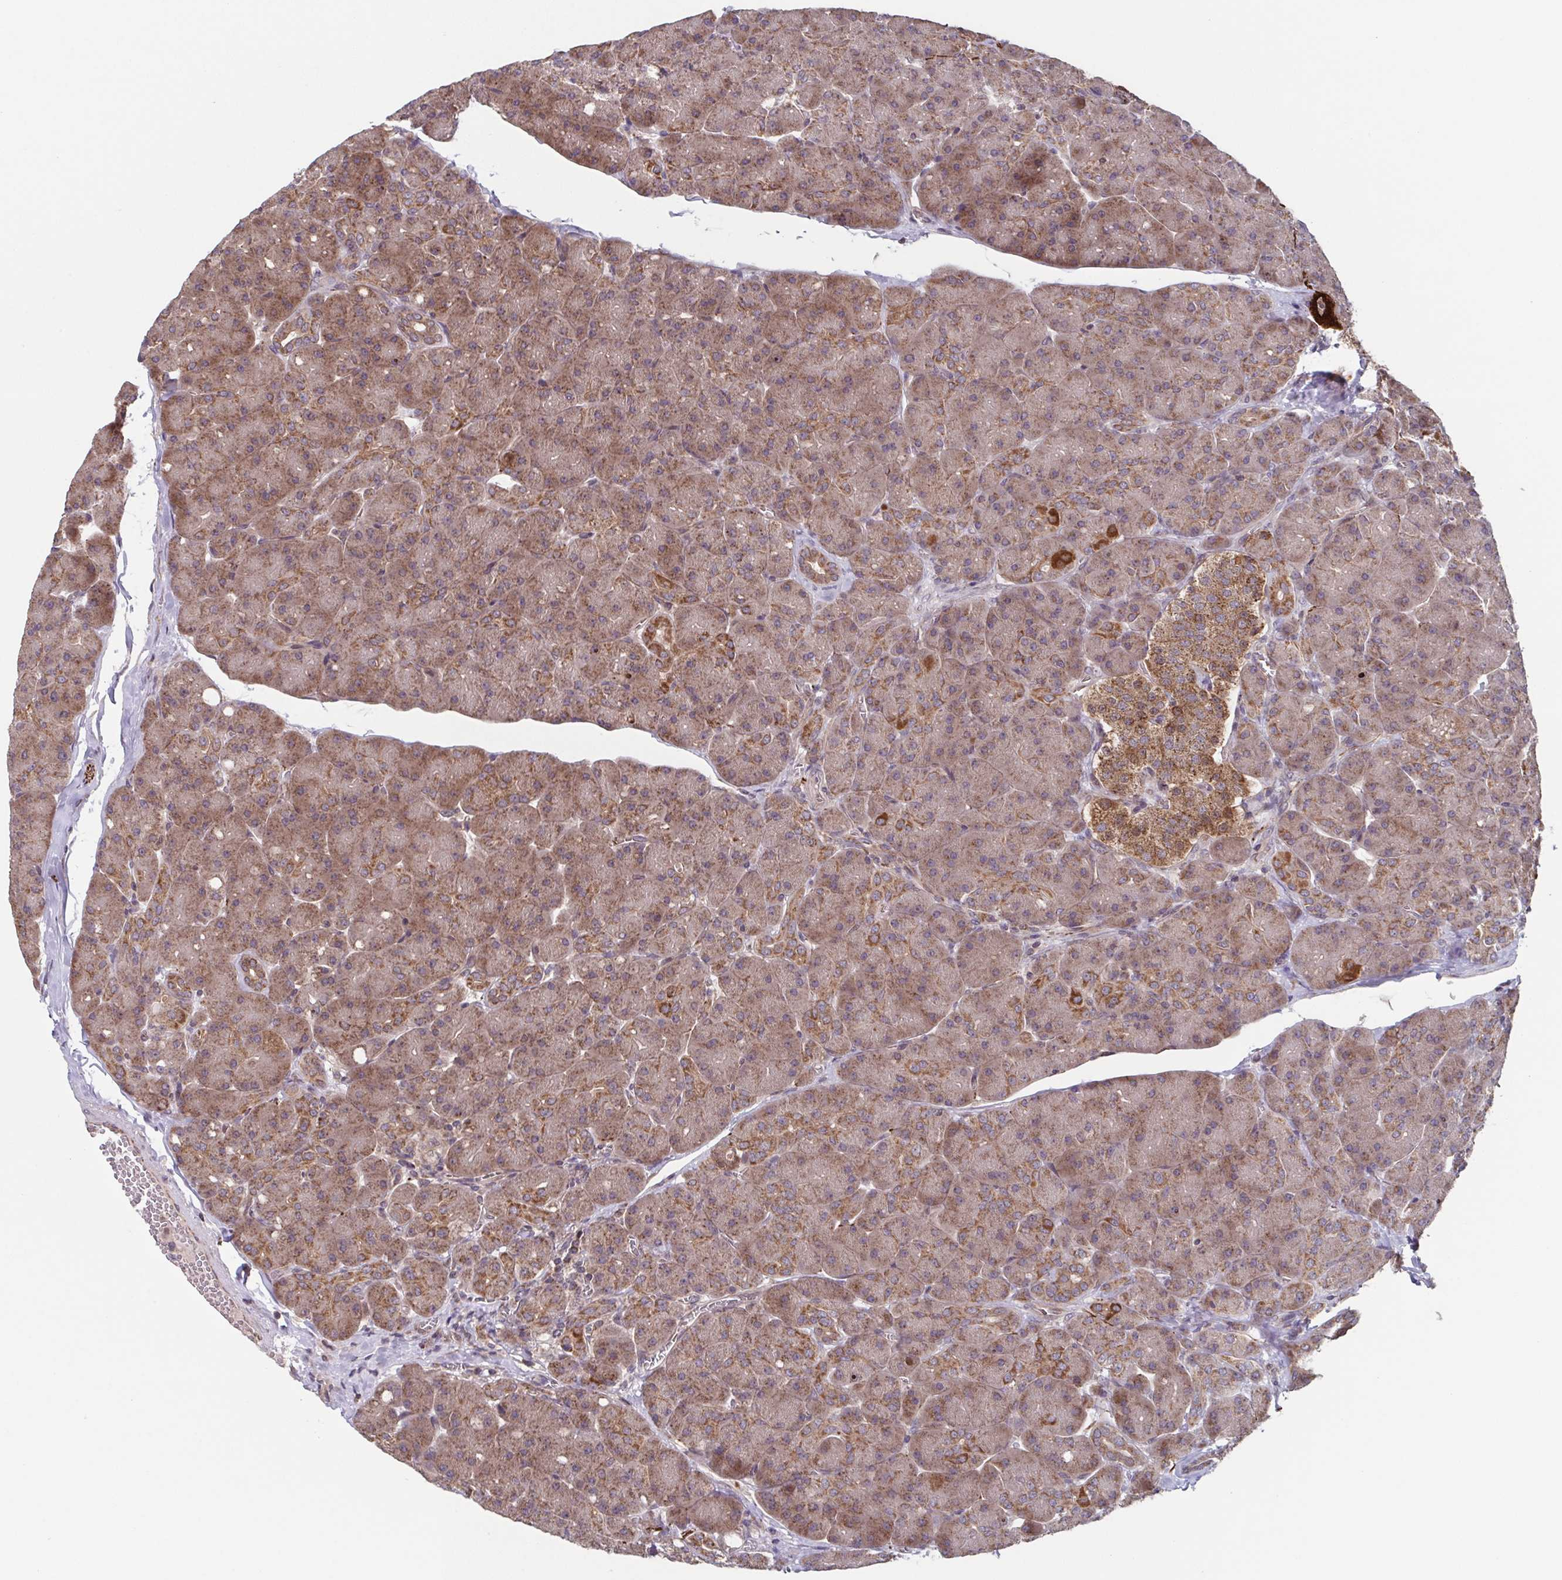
{"staining": {"intensity": "moderate", "quantity": ">75%", "location": "cytoplasmic/membranous"}, "tissue": "pancreas", "cell_type": "Exocrine glandular cells", "image_type": "normal", "snomed": [{"axis": "morphology", "description": "Normal tissue, NOS"}, {"axis": "topography", "description": "Pancreas"}], "caption": "Unremarkable pancreas displays moderate cytoplasmic/membranous expression in about >75% of exocrine glandular cells, visualized by immunohistochemistry.", "gene": "TTC19", "patient": {"sex": "male", "age": 55}}